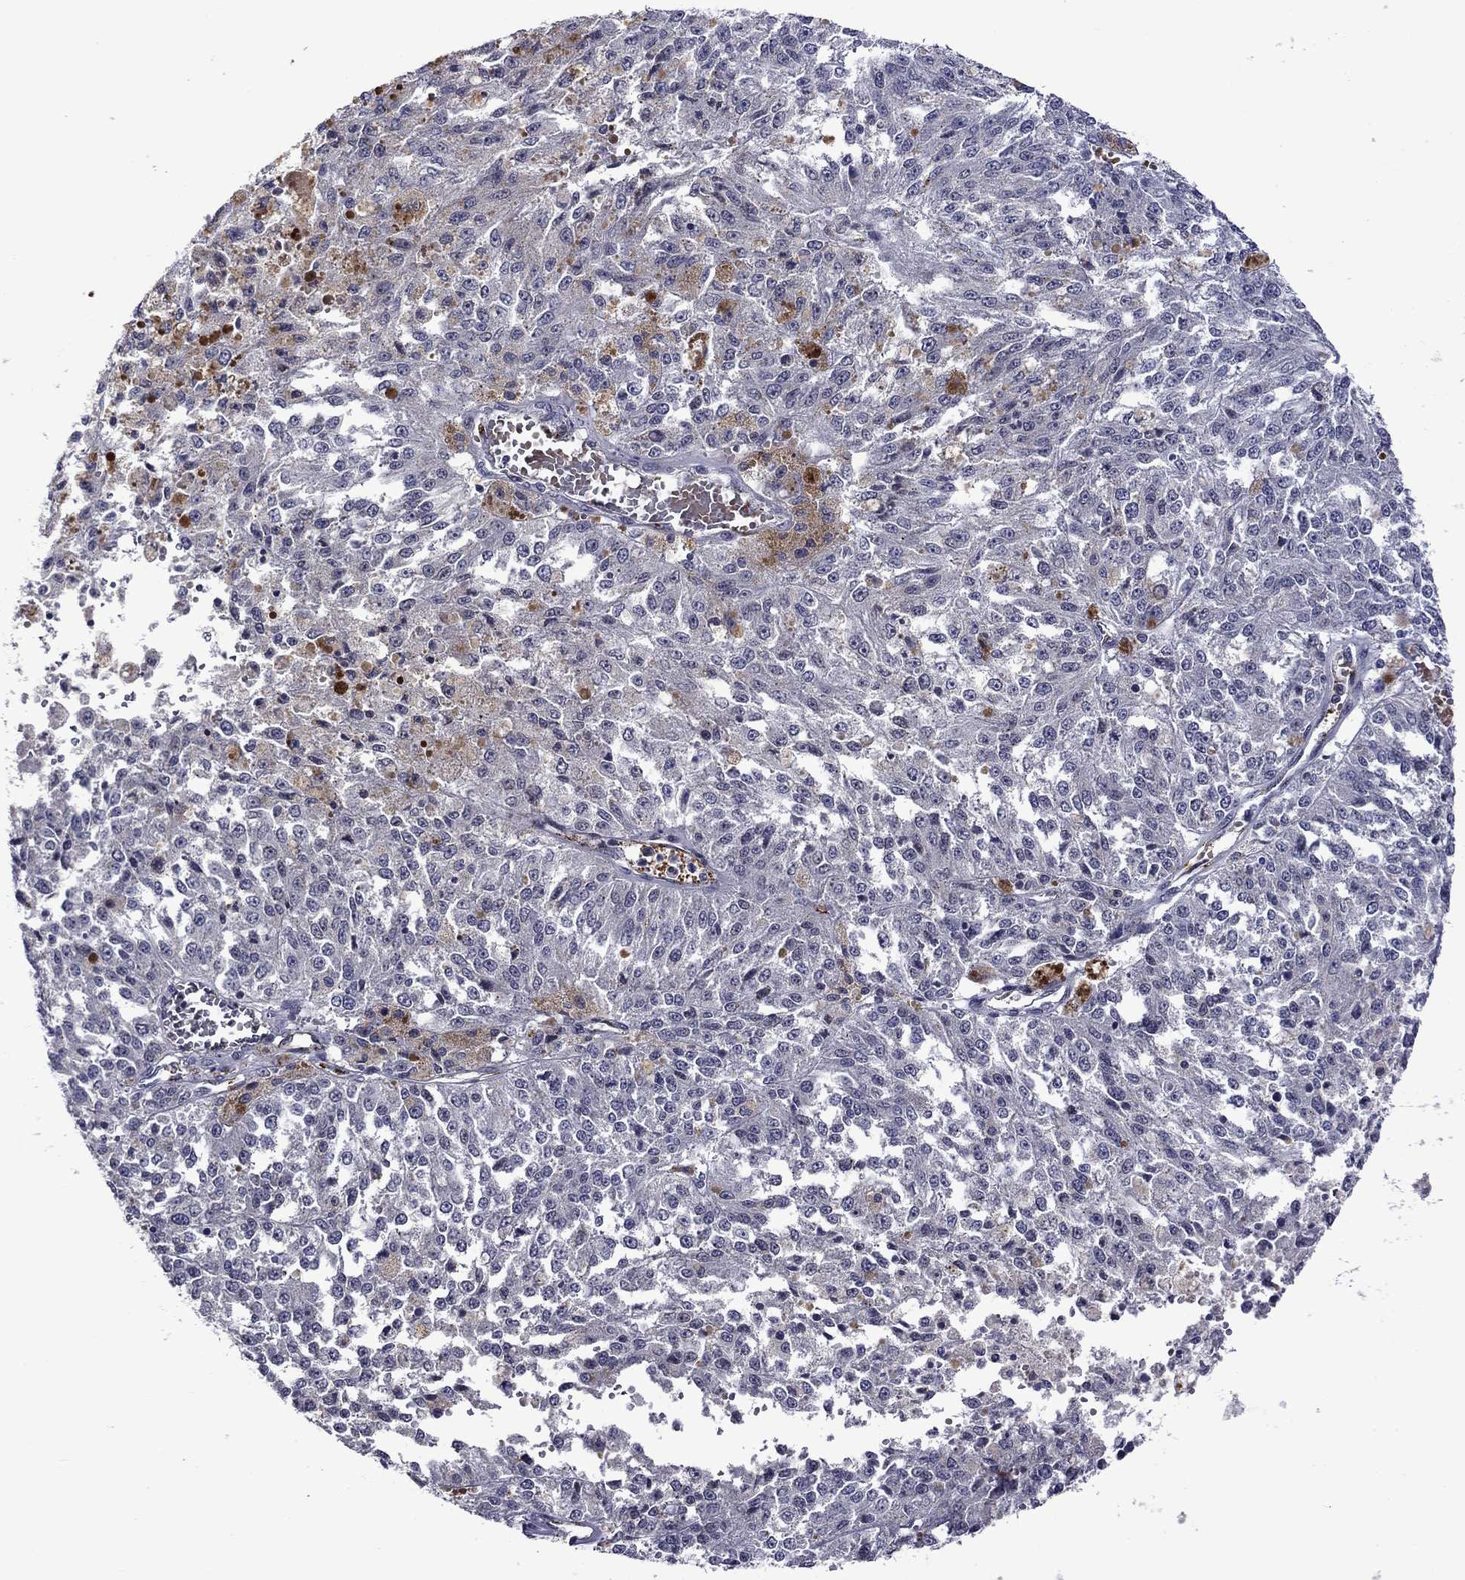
{"staining": {"intensity": "negative", "quantity": "none", "location": "none"}, "tissue": "melanoma", "cell_type": "Tumor cells", "image_type": "cancer", "snomed": [{"axis": "morphology", "description": "Malignant melanoma, Metastatic site"}, {"axis": "topography", "description": "Lymph node"}], "caption": "Immunohistochemistry histopathology image of malignant melanoma (metastatic site) stained for a protein (brown), which reveals no expression in tumor cells.", "gene": "SLITRK1", "patient": {"sex": "female", "age": 64}}